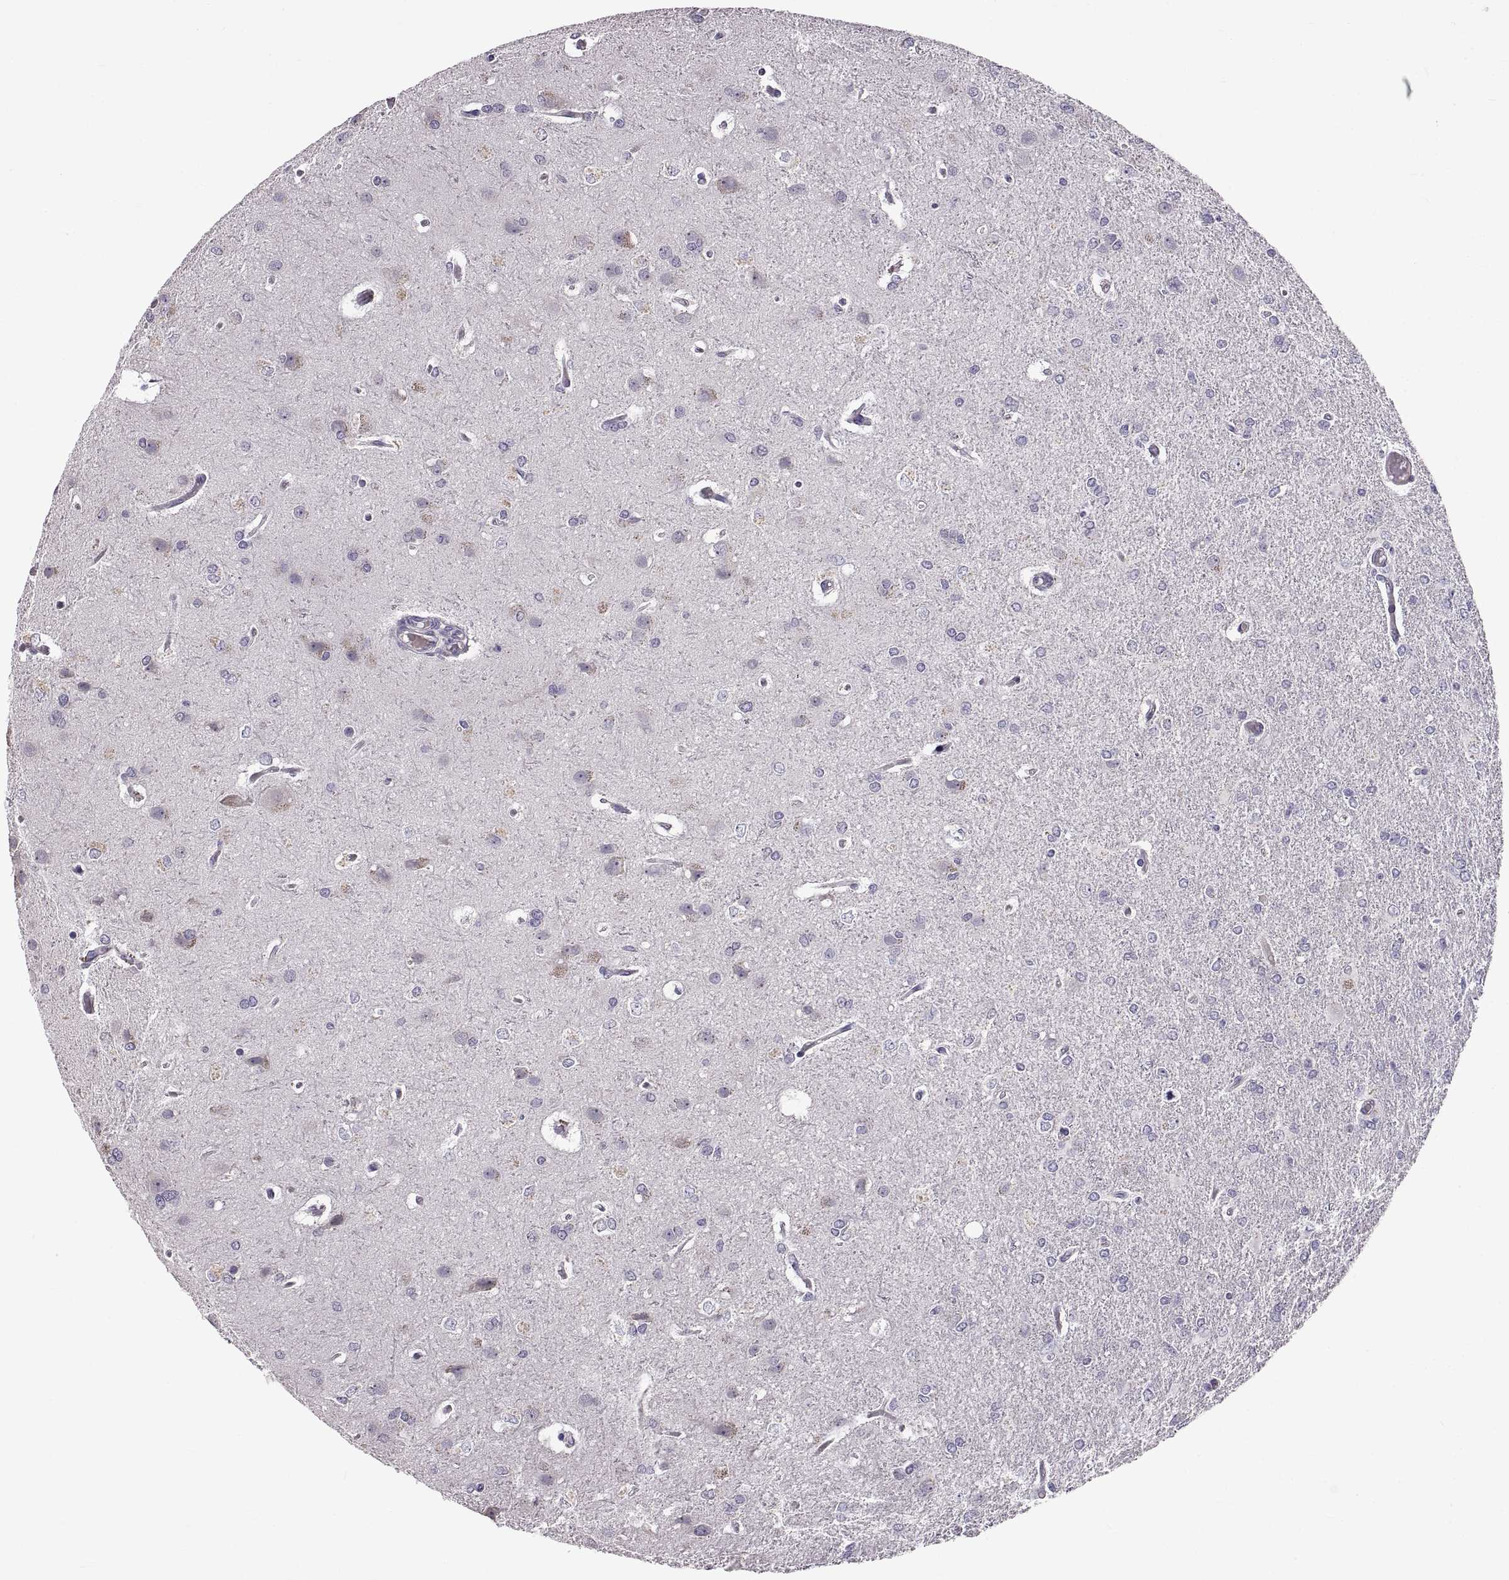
{"staining": {"intensity": "negative", "quantity": "none", "location": "none"}, "tissue": "glioma", "cell_type": "Tumor cells", "image_type": "cancer", "snomed": [{"axis": "morphology", "description": "Glioma, malignant, High grade"}, {"axis": "topography", "description": "Brain"}], "caption": "Immunohistochemistry (IHC) of glioma reveals no positivity in tumor cells. (Brightfield microscopy of DAB IHC at high magnification).", "gene": "WFDC8", "patient": {"sex": "male", "age": 68}}